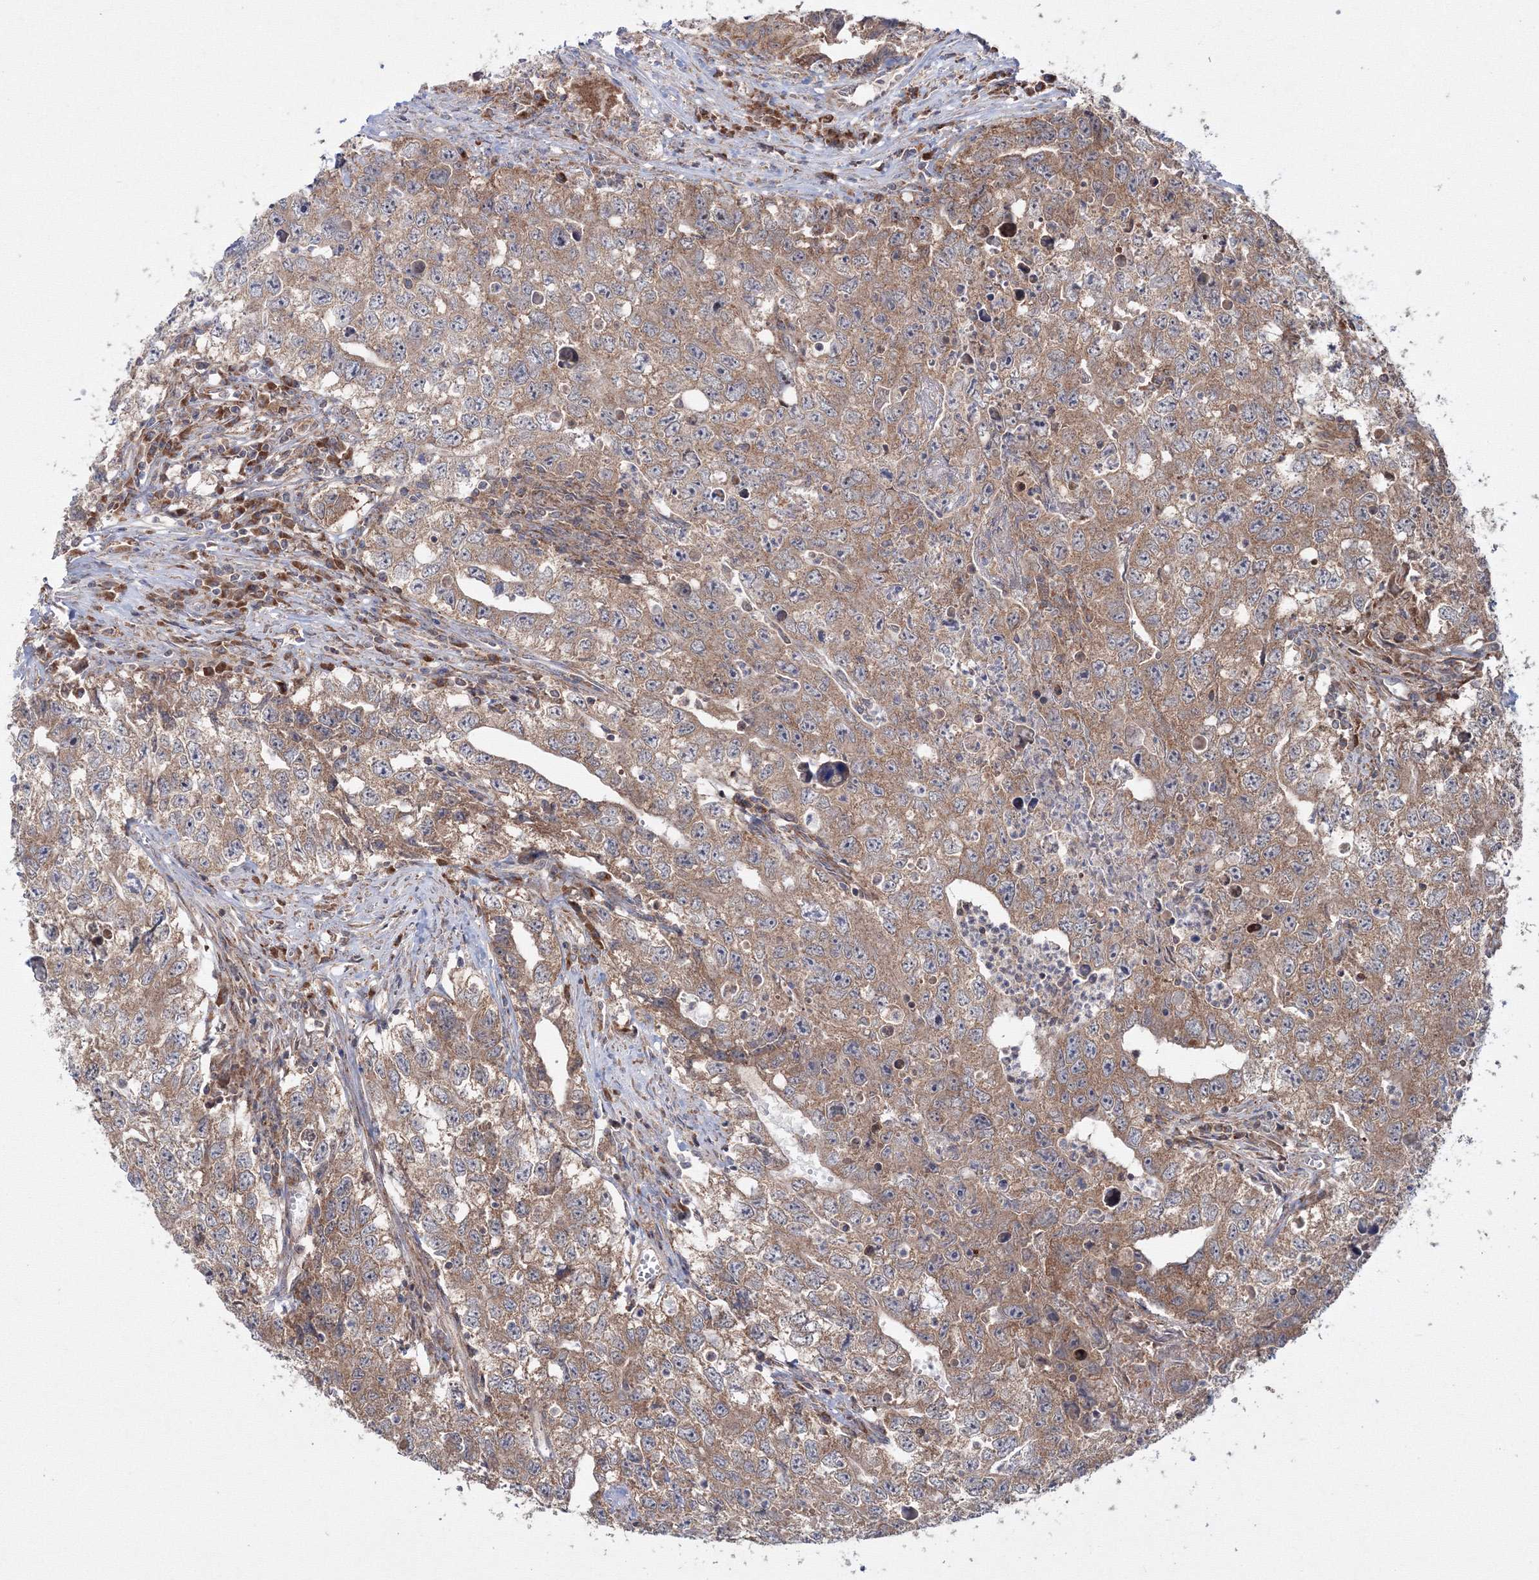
{"staining": {"intensity": "moderate", "quantity": ">75%", "location": "cytoplasmic/membranous"}, "tissue": "testis cancer", "cell_type": "Tumor cells", "image_type": "cancer", "snomed": [{"axis": "morphology", "description": "Seminoma, NOS"}, {"axis": "morphology", "description": "Carcinoma, Embryonal, NOS"}, {"axis": "topography", "description": "Testis"}], "caption": "This image shows immunohistochemistry staining of testis cancer (embryonal carcinoma), with medium moderate cytoplasmic/membranous expression in about >75% of tumor cells.", "gene": "PEX13", "patient": {"sex": "male", "age": 43}}